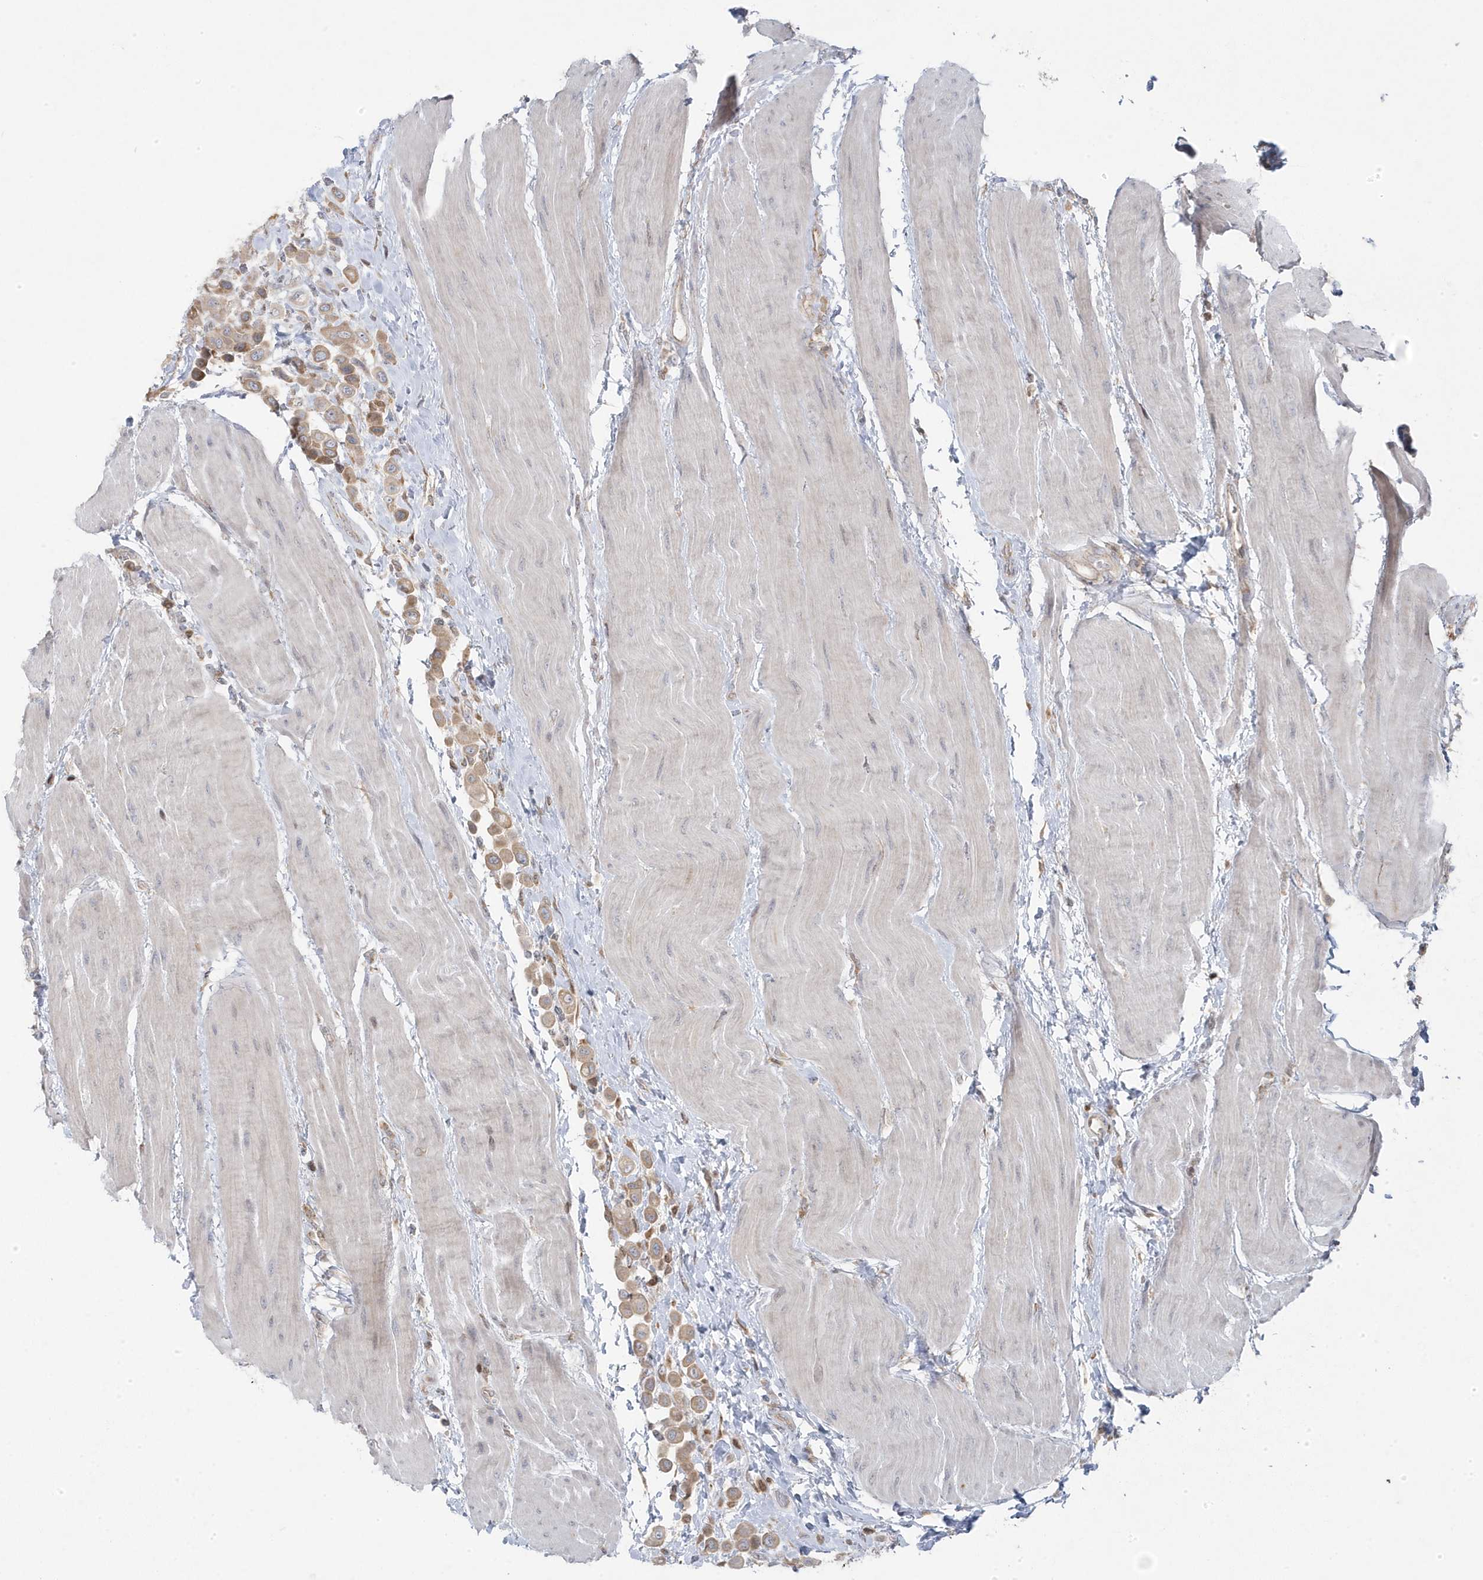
{"staining": {"intensity": "moderate", "quantity": ">75%", "location": "cytoplasmic/membranous"}, "tissue": "urothelial cancer", "cell_type": "Tumor cells", "image_type": "cancer", "snomed": [{"axis": "morphology", "description": "Urothelial carcinoma, High grade"}, {"axis": "topography", "description": "Urinary bladder"}], "caption": "DAB immunohistochemical staining of human urothelial carcinoma (high-grade) exhibits moderate cytoplasmic/membranous protein positivity in about >75% of tumor cells.", "gene": "ZNF654", "patient": {"sex": "male", "age": 50}}